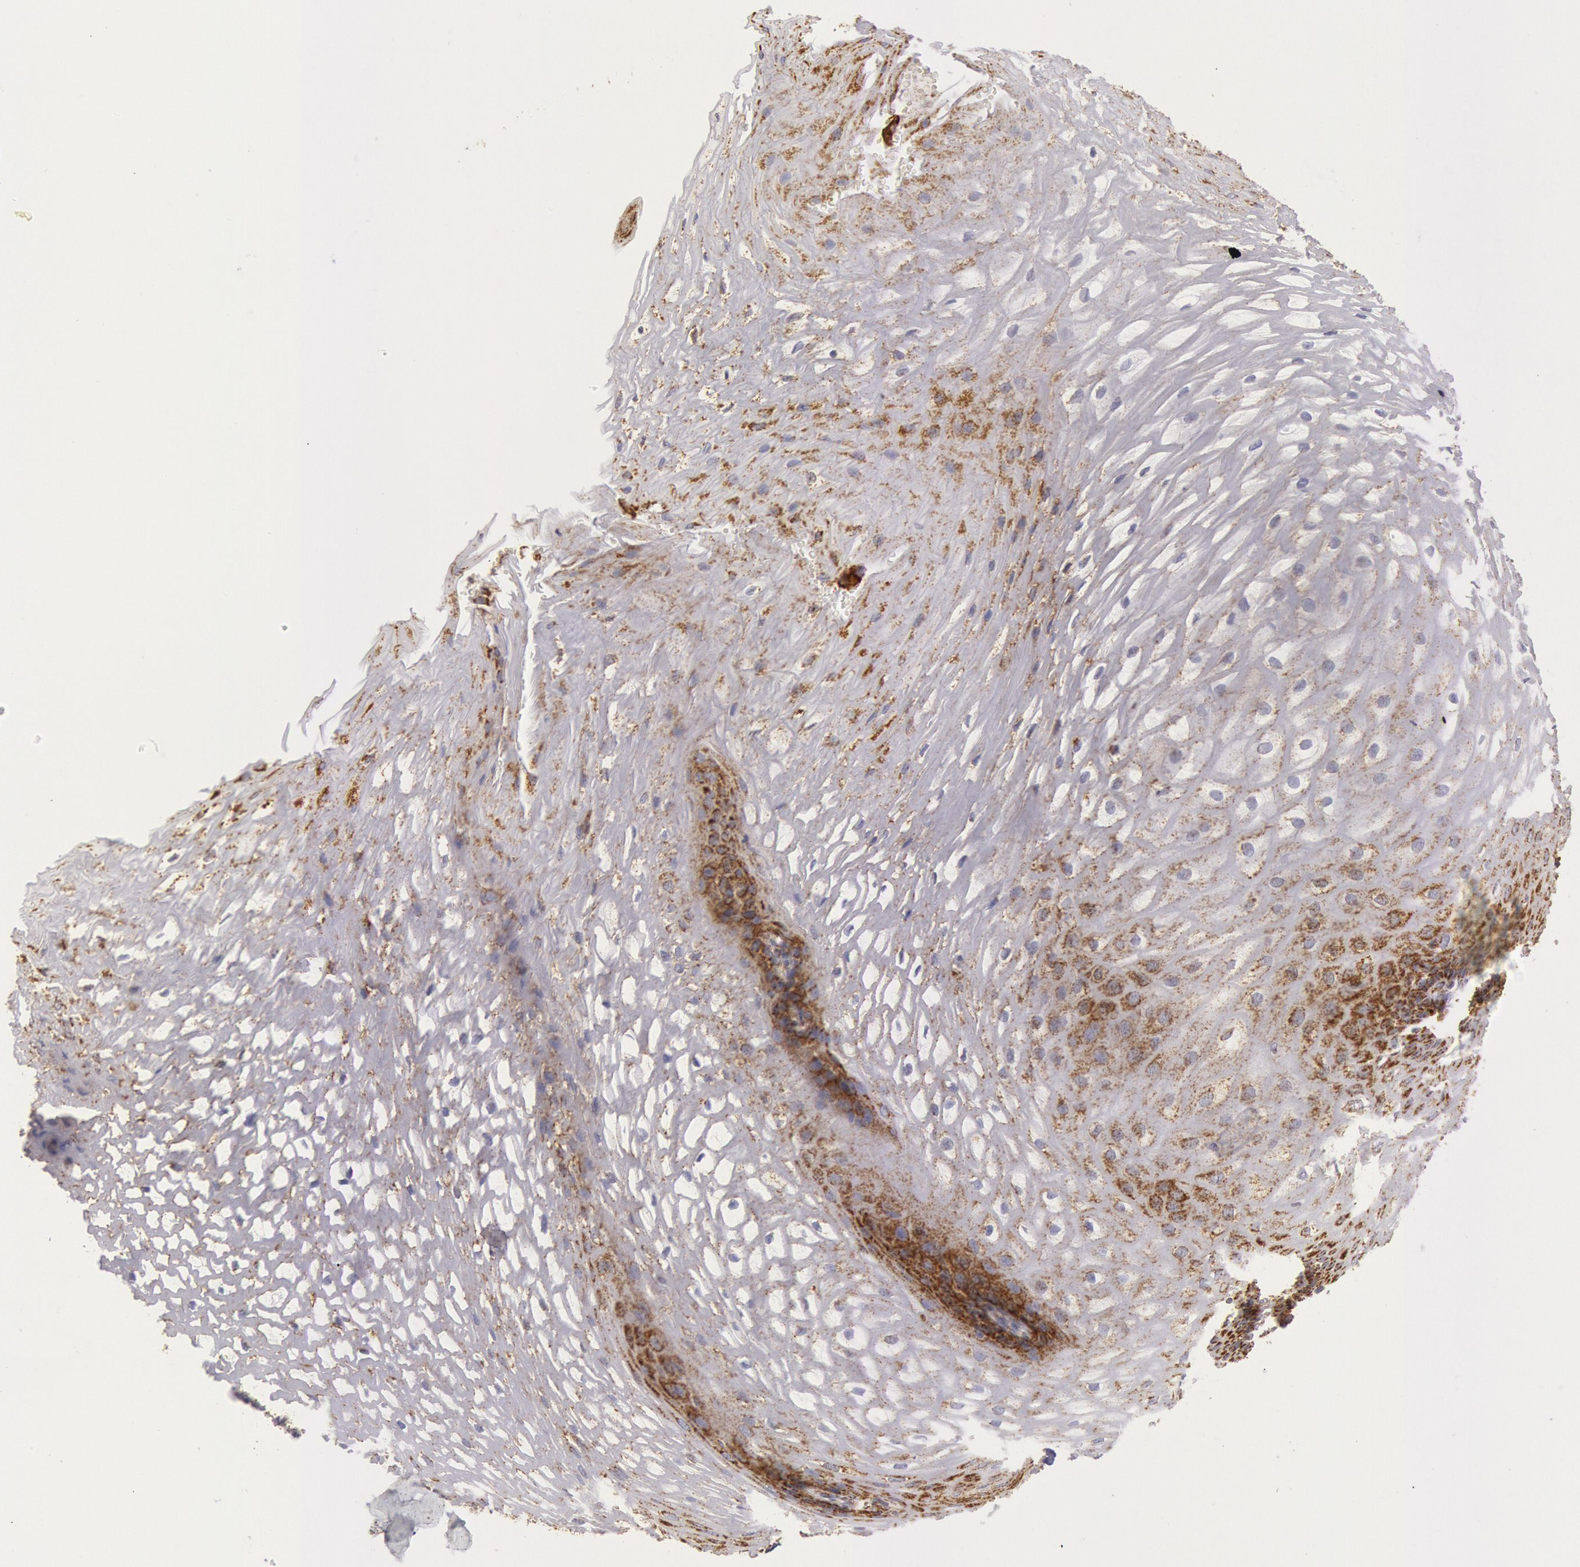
{"staining": {"intensity": "moderate", "quantity": "25%-75%", "location": "cytoplasmic/membranous"}, "tissue": "esophagus", "cell_type": "Squamous epithelial cells", "image_type": "normal", "snomed": [{"axis": "morphology", "description": "Normal tissue, NOS"}, {"axis": "morphology", "description": "Adenocarcinoma, NOS"}, {"axis": "topography", "description": "Esophagus"}, {"axis": "topography", "description": "Stomach"}], "caption": "Esophagus stained for a protein (brown) exhibits moderate cytoplasmic/membranous positive staining in approximately 25%-75% of squamous epithelial cells.", "gene": "CYC1", "patient": {"sex": "male", "age": 62}}